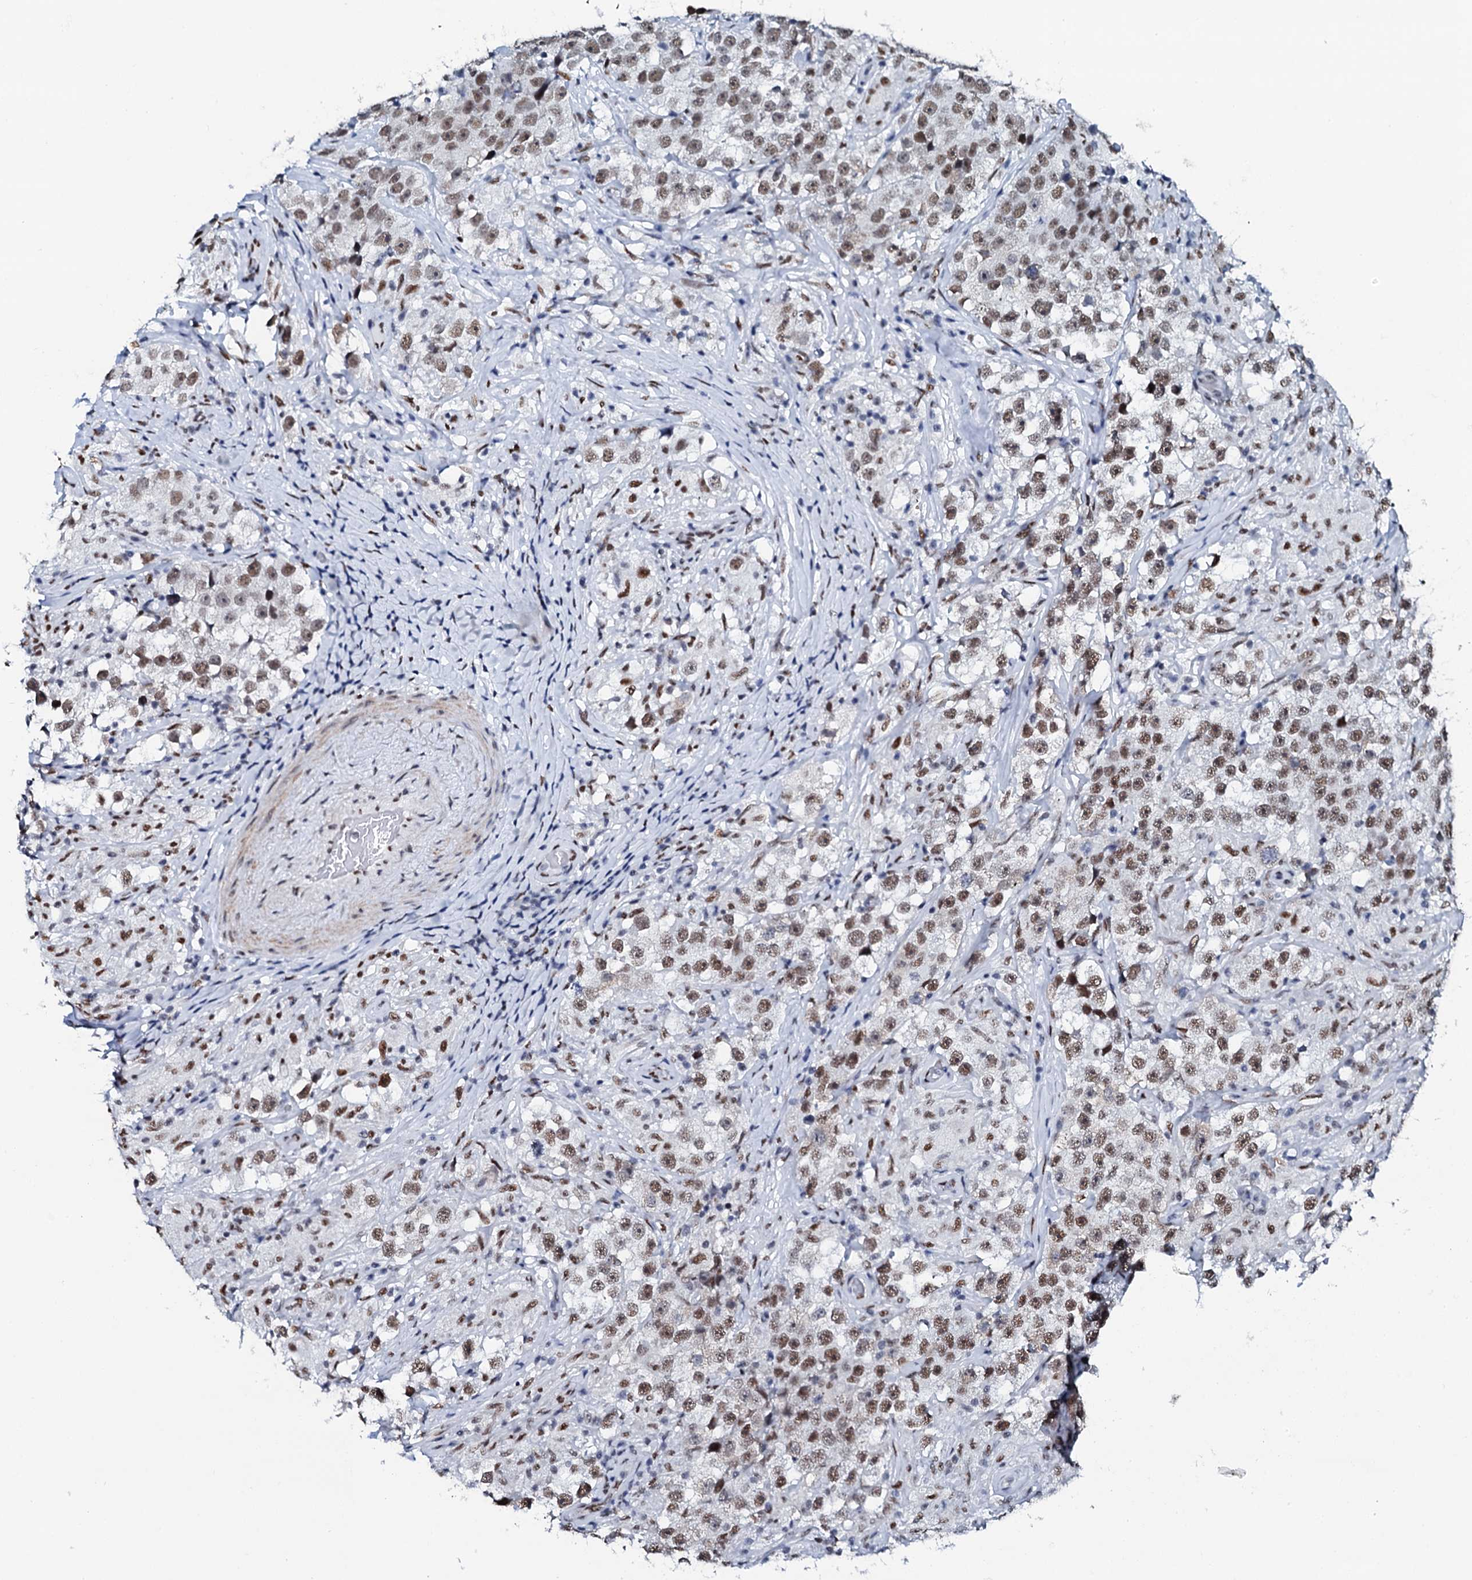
{"staining": {"intensity": "moderate", "quantity": ">75%", "location": "nuclear"}, "tissue": "testis cancer", "cell_type": "Tumor cells", "image_type": "cancer", "snomed": [{"axis": "morphology", "description": "Seminoma, NOS"}, {"axis": "topography", "description": "Testis"}], "caption": "Testis cancer (seminoma) stained with immunohistochemistry reveals moderate nuclear staining in about >75% of tumor cells.", "gene": "NKAPD1", "patient": {"sex": "male", "age": 46}}